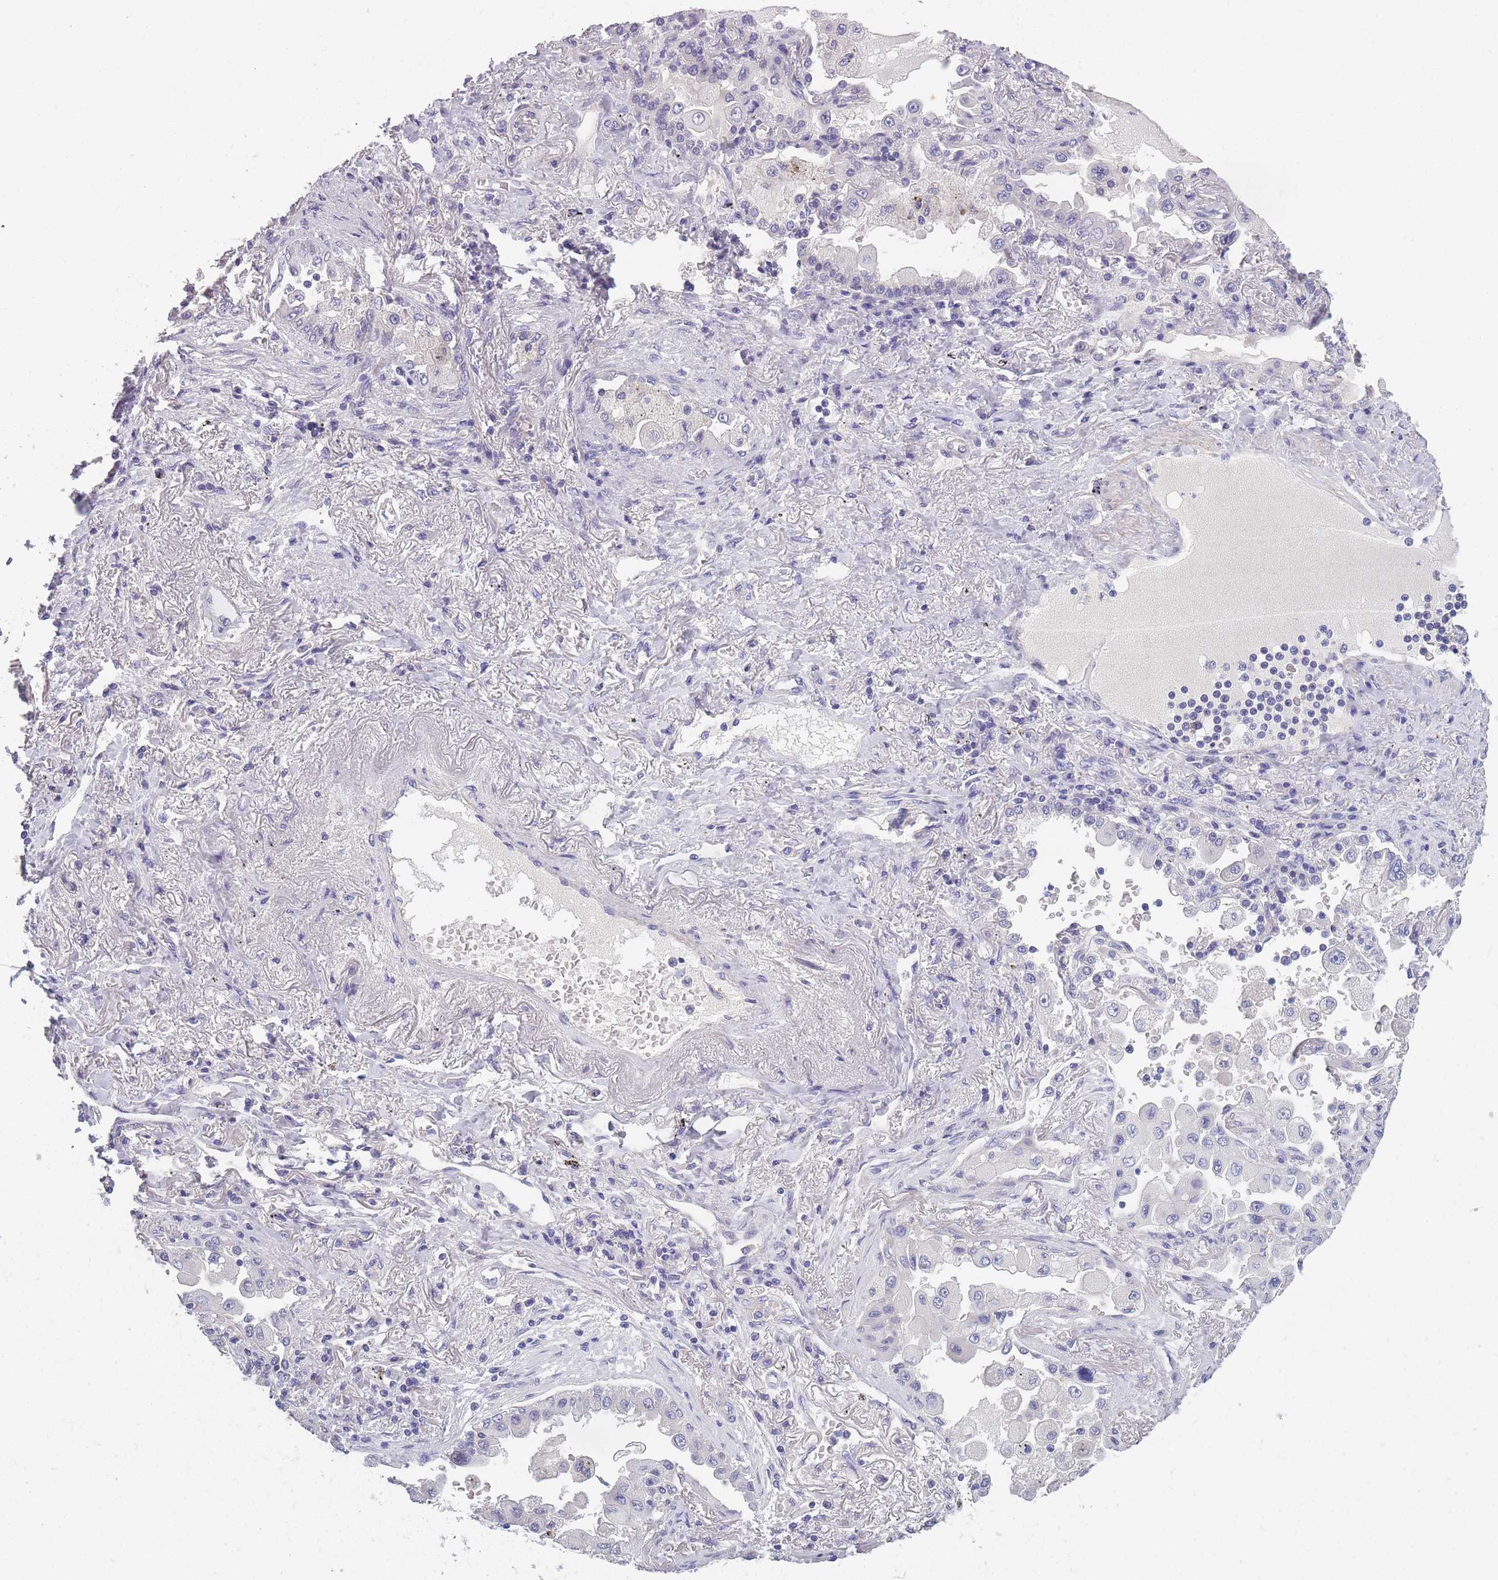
{"staining": {"intensity": "negative", "quantity": "none", "location": "none"}, "tissue": "lung cancer", "cell_type": "Tumor cells", "image_type": "cancer", "snomed": [{"axis": "morphology", "description": "Squamous cell carcinoma, NOS"}, {"axis": "topography", "description": "Lung"}], "caption": "Lung cancer stained for a protein using IHC displays no staining tumor cells.", "gene": "OR4C5", "patient": {"sex": "male", "age": 74}}